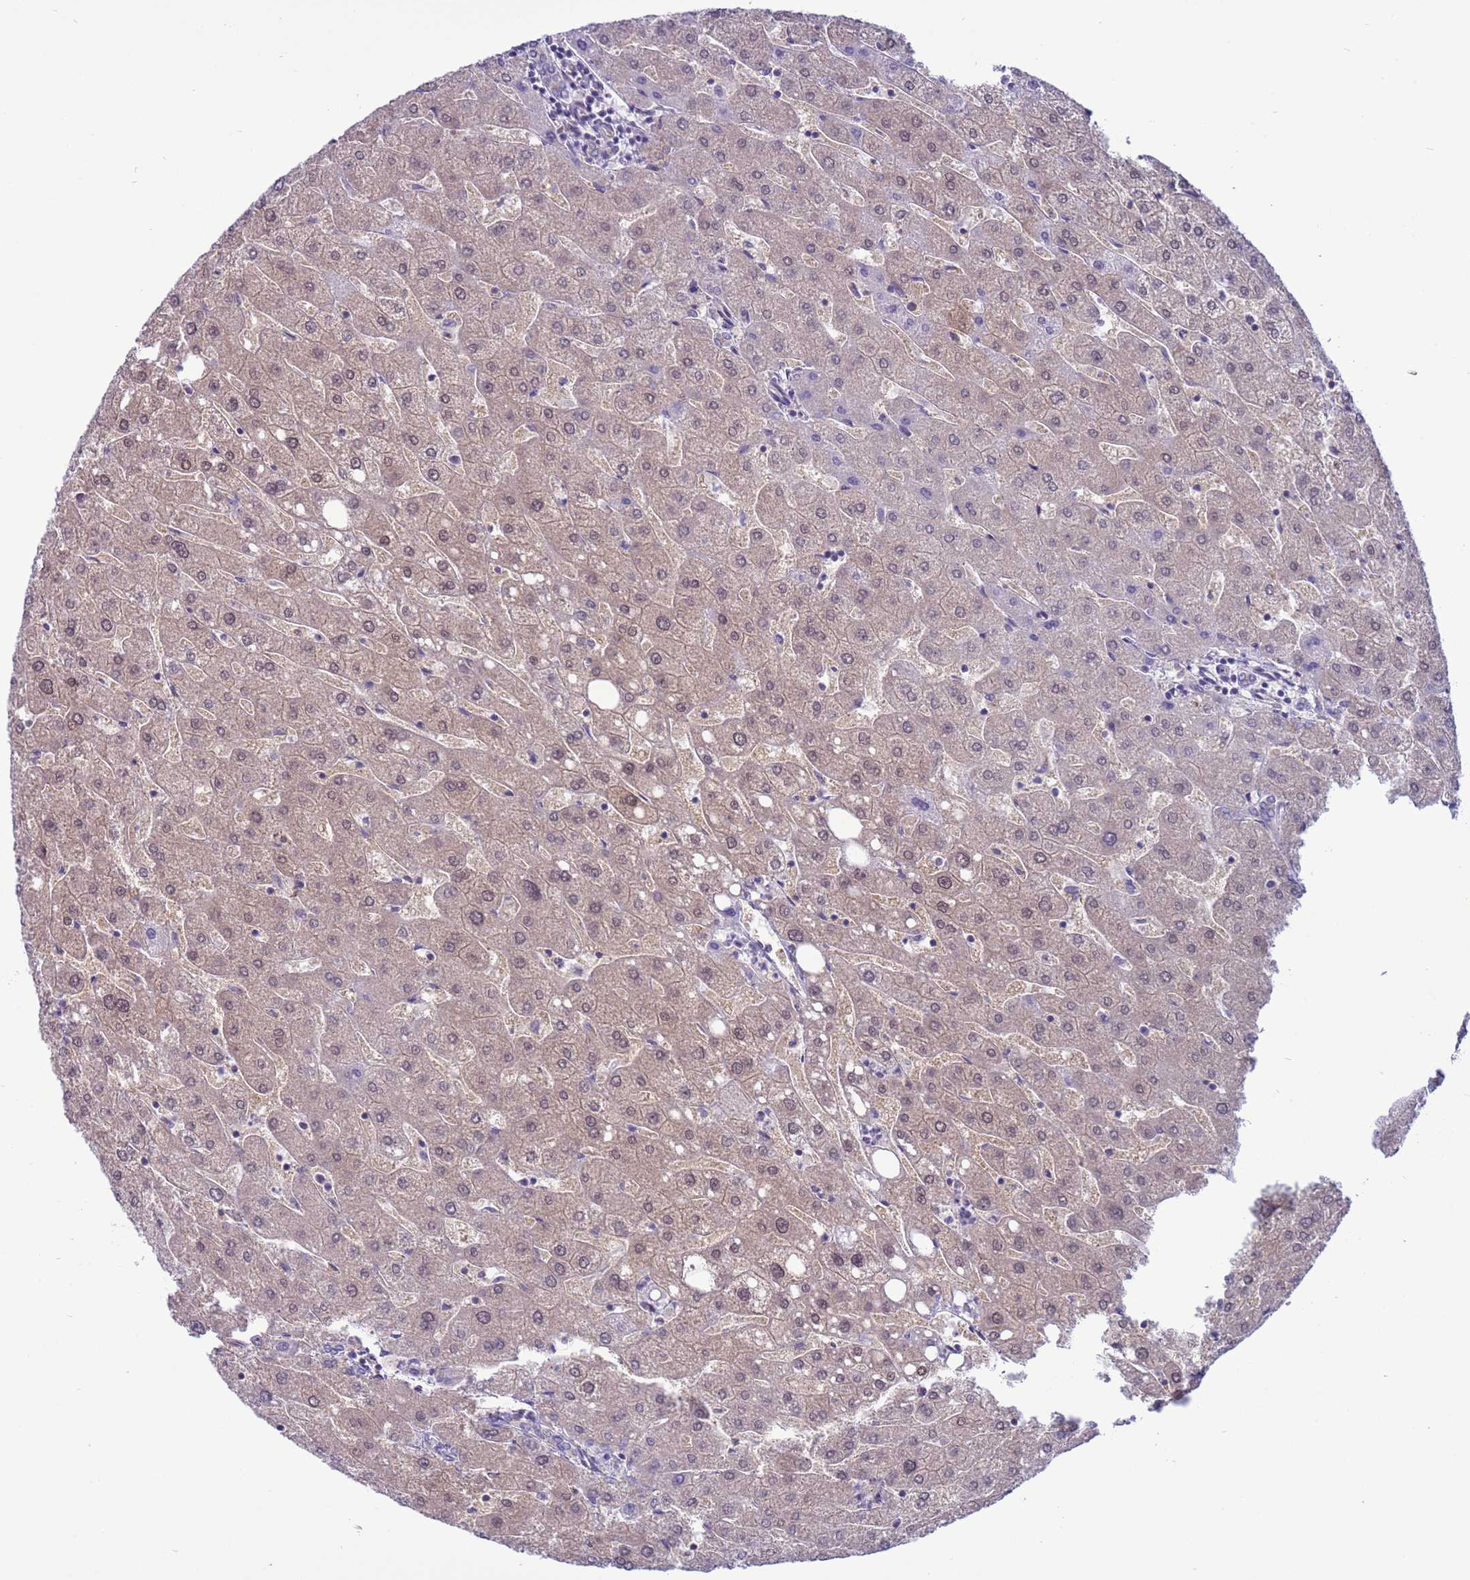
{"staining": {"intensity": "negative", "quantity": "none", "location": "none"}, "tissue": "liver", "cell_type": "Cholangiocytes", "image_type": "normal", "snomed": [{"axis": "morphology", "description": "Normal tissue, NOS"}, {"axis": "topography", "description": "Liver"}], "caption": "This is a micrograph of IHC staining of benign liver, which shows no positivity in cholangiocytes.", "gene": "HPCAL1", "patient": {"sex": "male", "age": 67}}